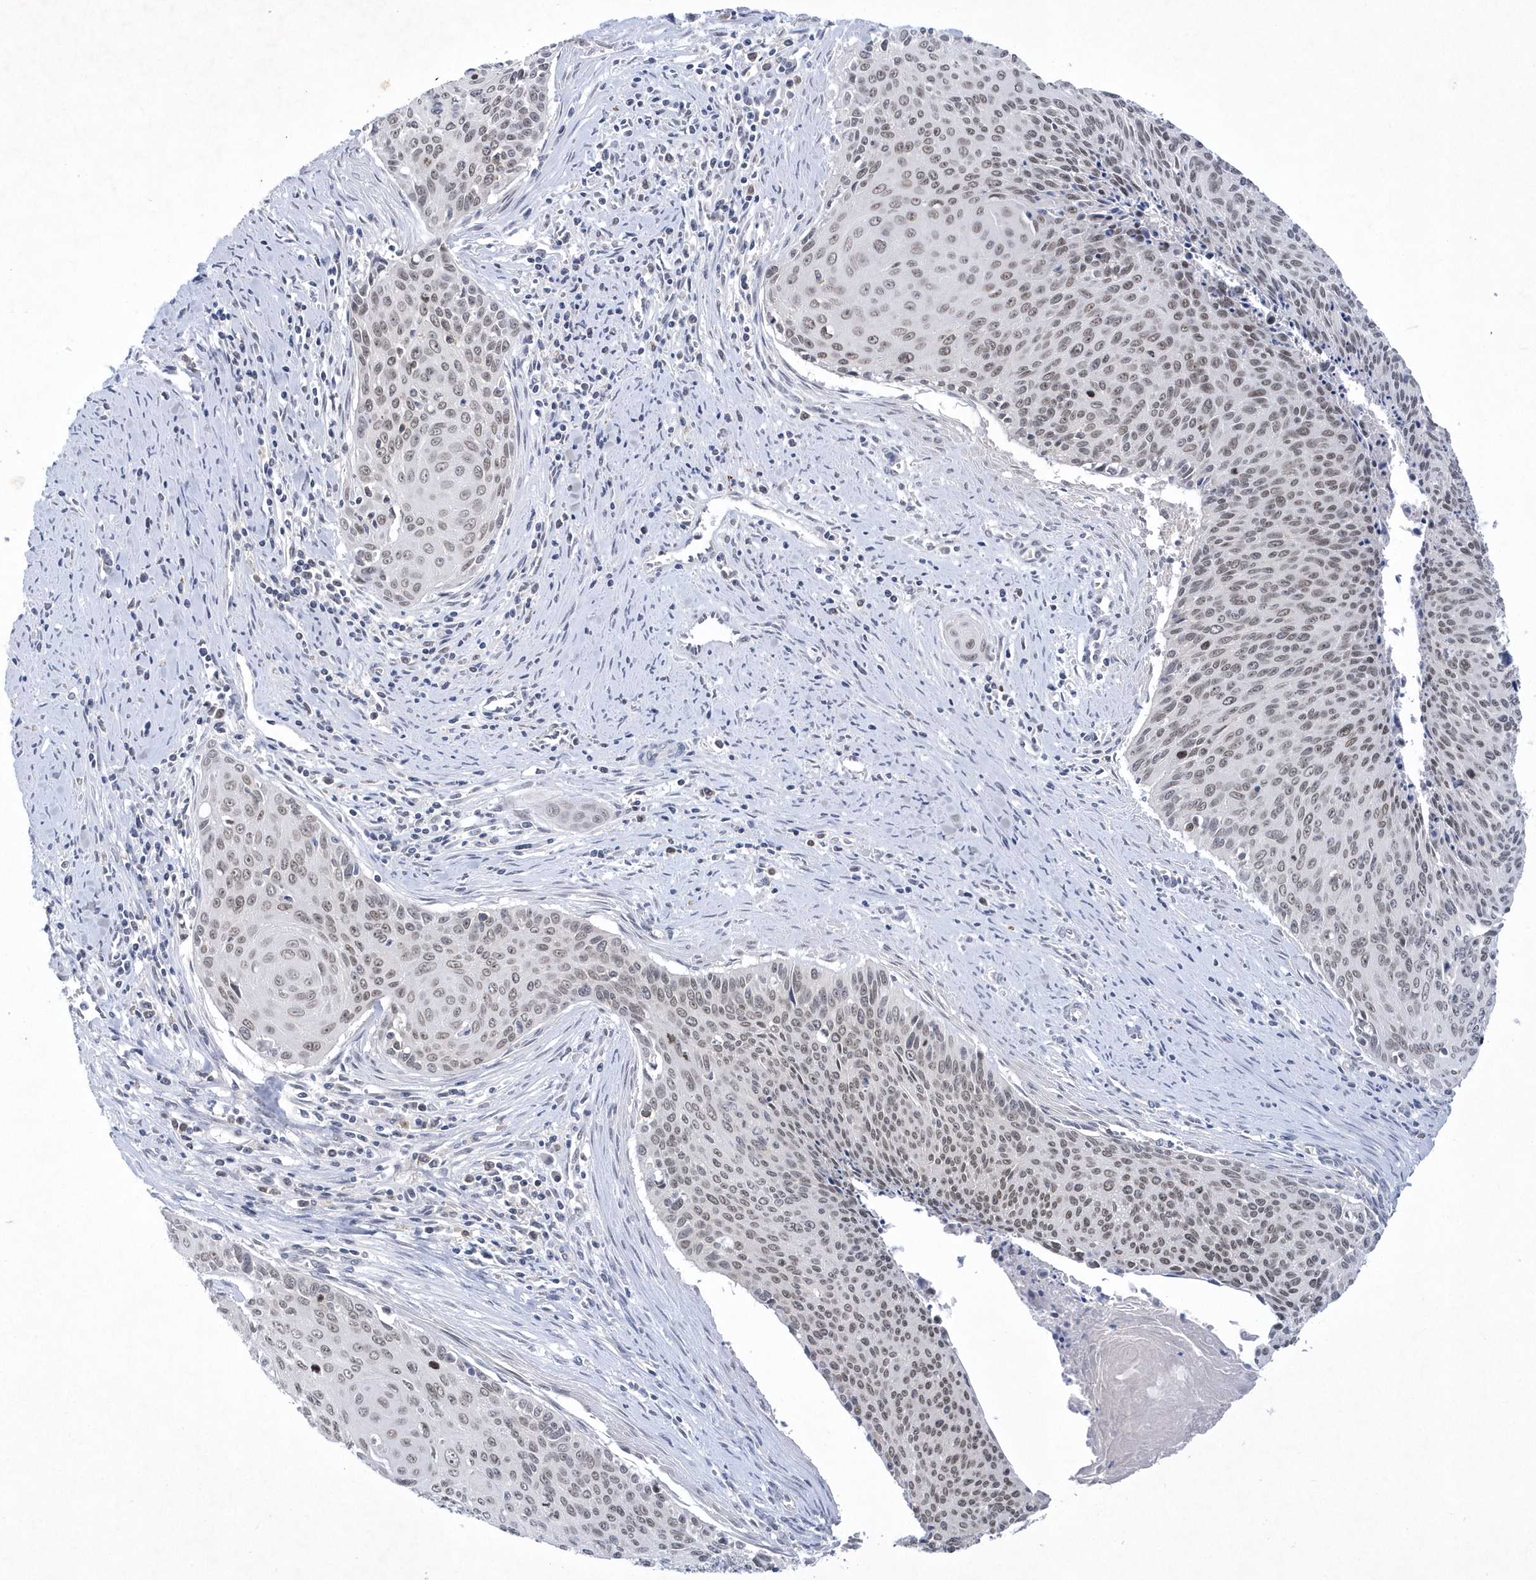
{"staining": {"intensity": "weak", "quantity": "25%-75%", "location": "nuclear"}, "tissue": "cervical cancer", "cell_type": "Tumor cells", "image_type": "cancer", "snomed": [{"axis": "morphology", "description": "Squamous cell carcinoma, NOS"}, {"axis": "topography", "description": "Cervix"}], "caption": "A photomicrograph of human squamous cell carcinoma (cervical) stained for a protein shows weak nuclear brown staining in tumor cells. The protein of interest is stained brown, and the nuclei are stained in blue (DAB (3,3'-diaminobenzidine) IHC with brightfield microscopy, high magnification).", "gene": "SRGAP3", "patient": {"sex": "female", "age": 55}}